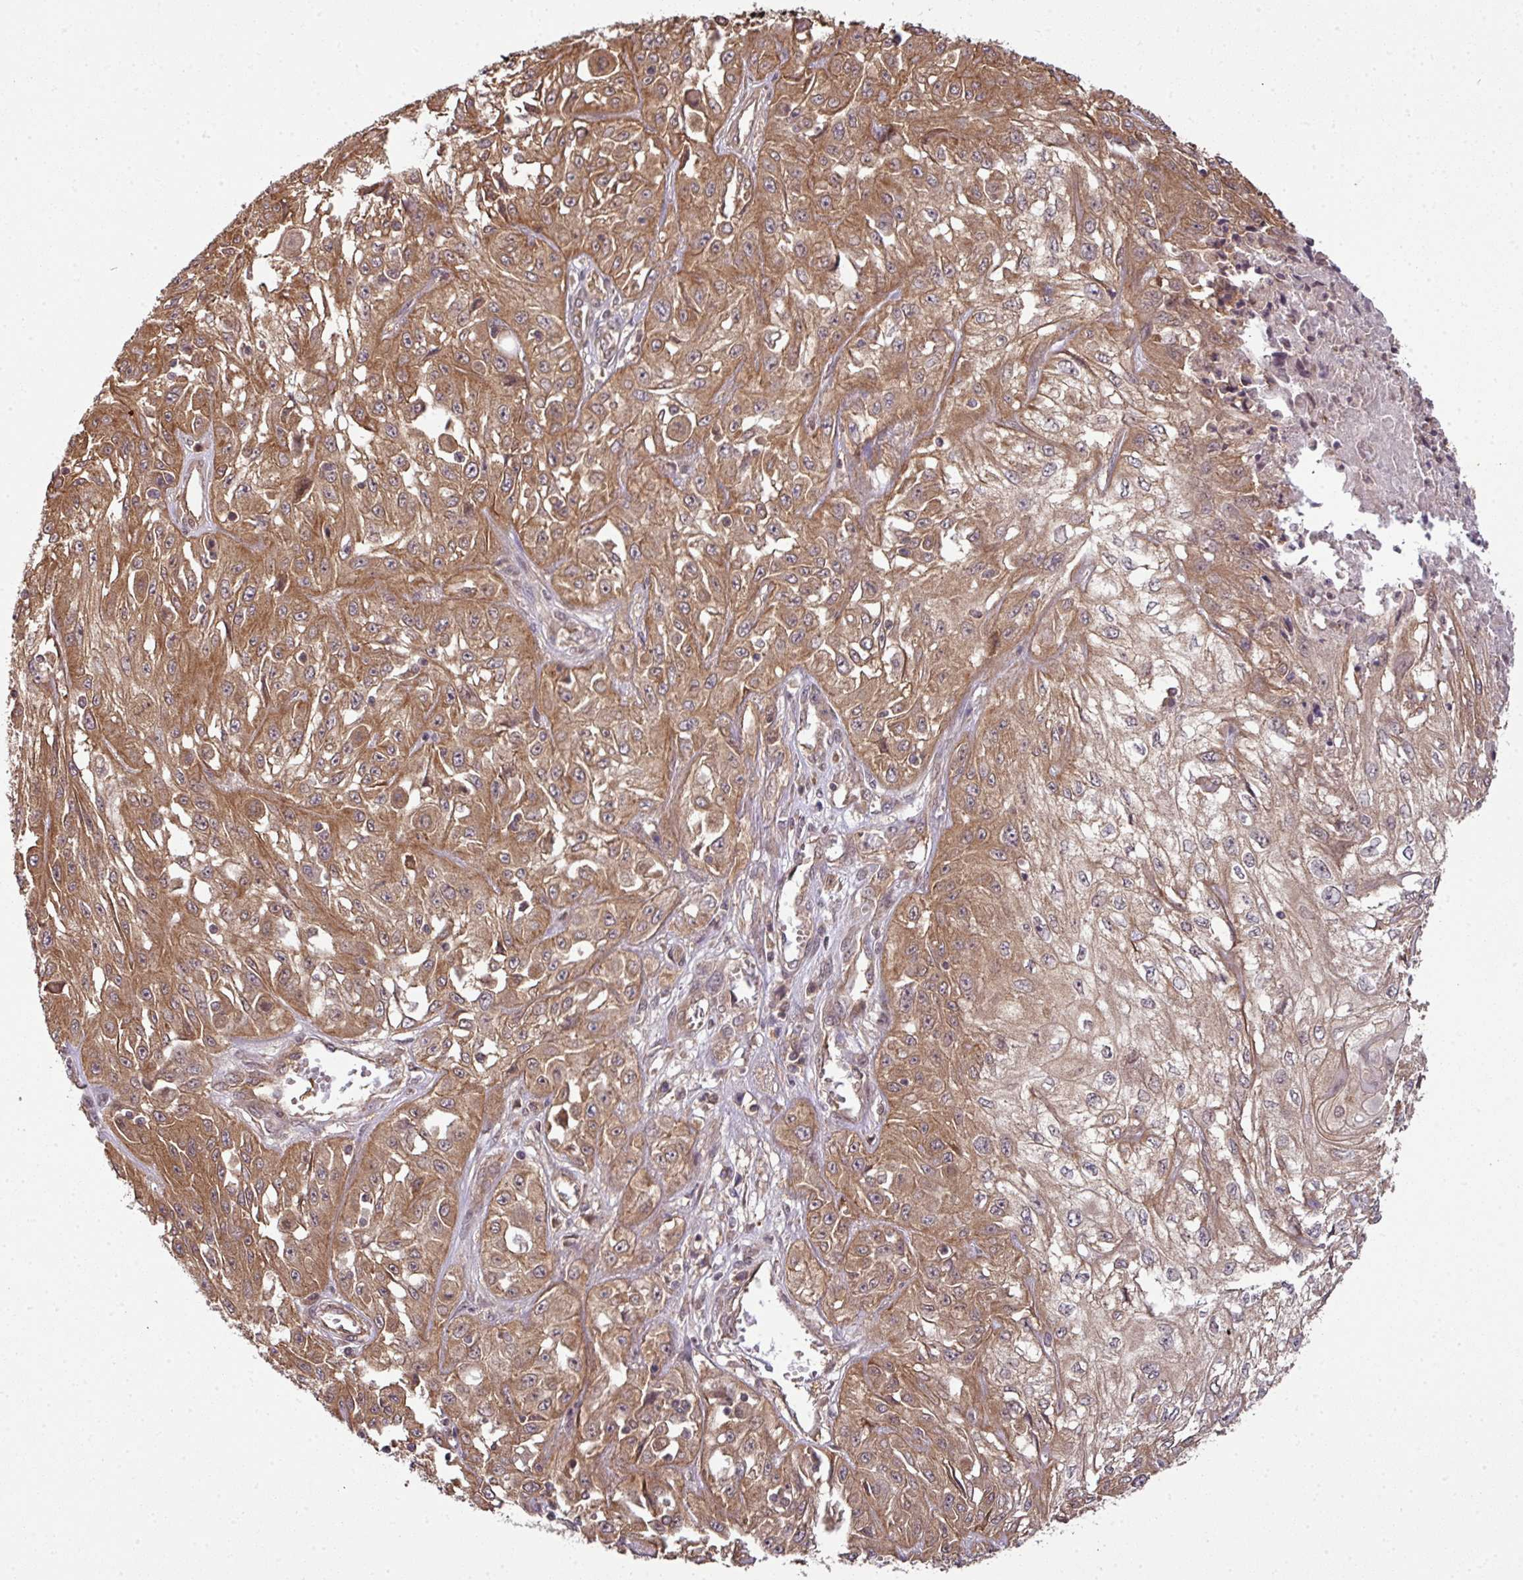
{"staining": {"intensity": "moderate", "quantity": ">75%", "location": "cytoplasmic/membranous"}, "tissue": "skin cancer", "cell_type": "Tumor cells", "image_type": "cancer", "snomed": [{"axis": "morphology", "description": "Squamous cell carcinoma, NOS"}, {"axis": "morphology", "description": "Squamous cell carcinoma, metastatic, NOS"}, {"axis": "topography", "description": "Skin"}, {"axis": "topography", "description": "Lymph node"}], "caption": "Immunohistochemistry (IHC) (DAB) staining of human skin cancer exhibits moderate cytoplasmic/membranous protein staining in about >75% of tumor cells.", "gene": "ANKRD18A", "patient": {"sex": "male", "age": 75}}